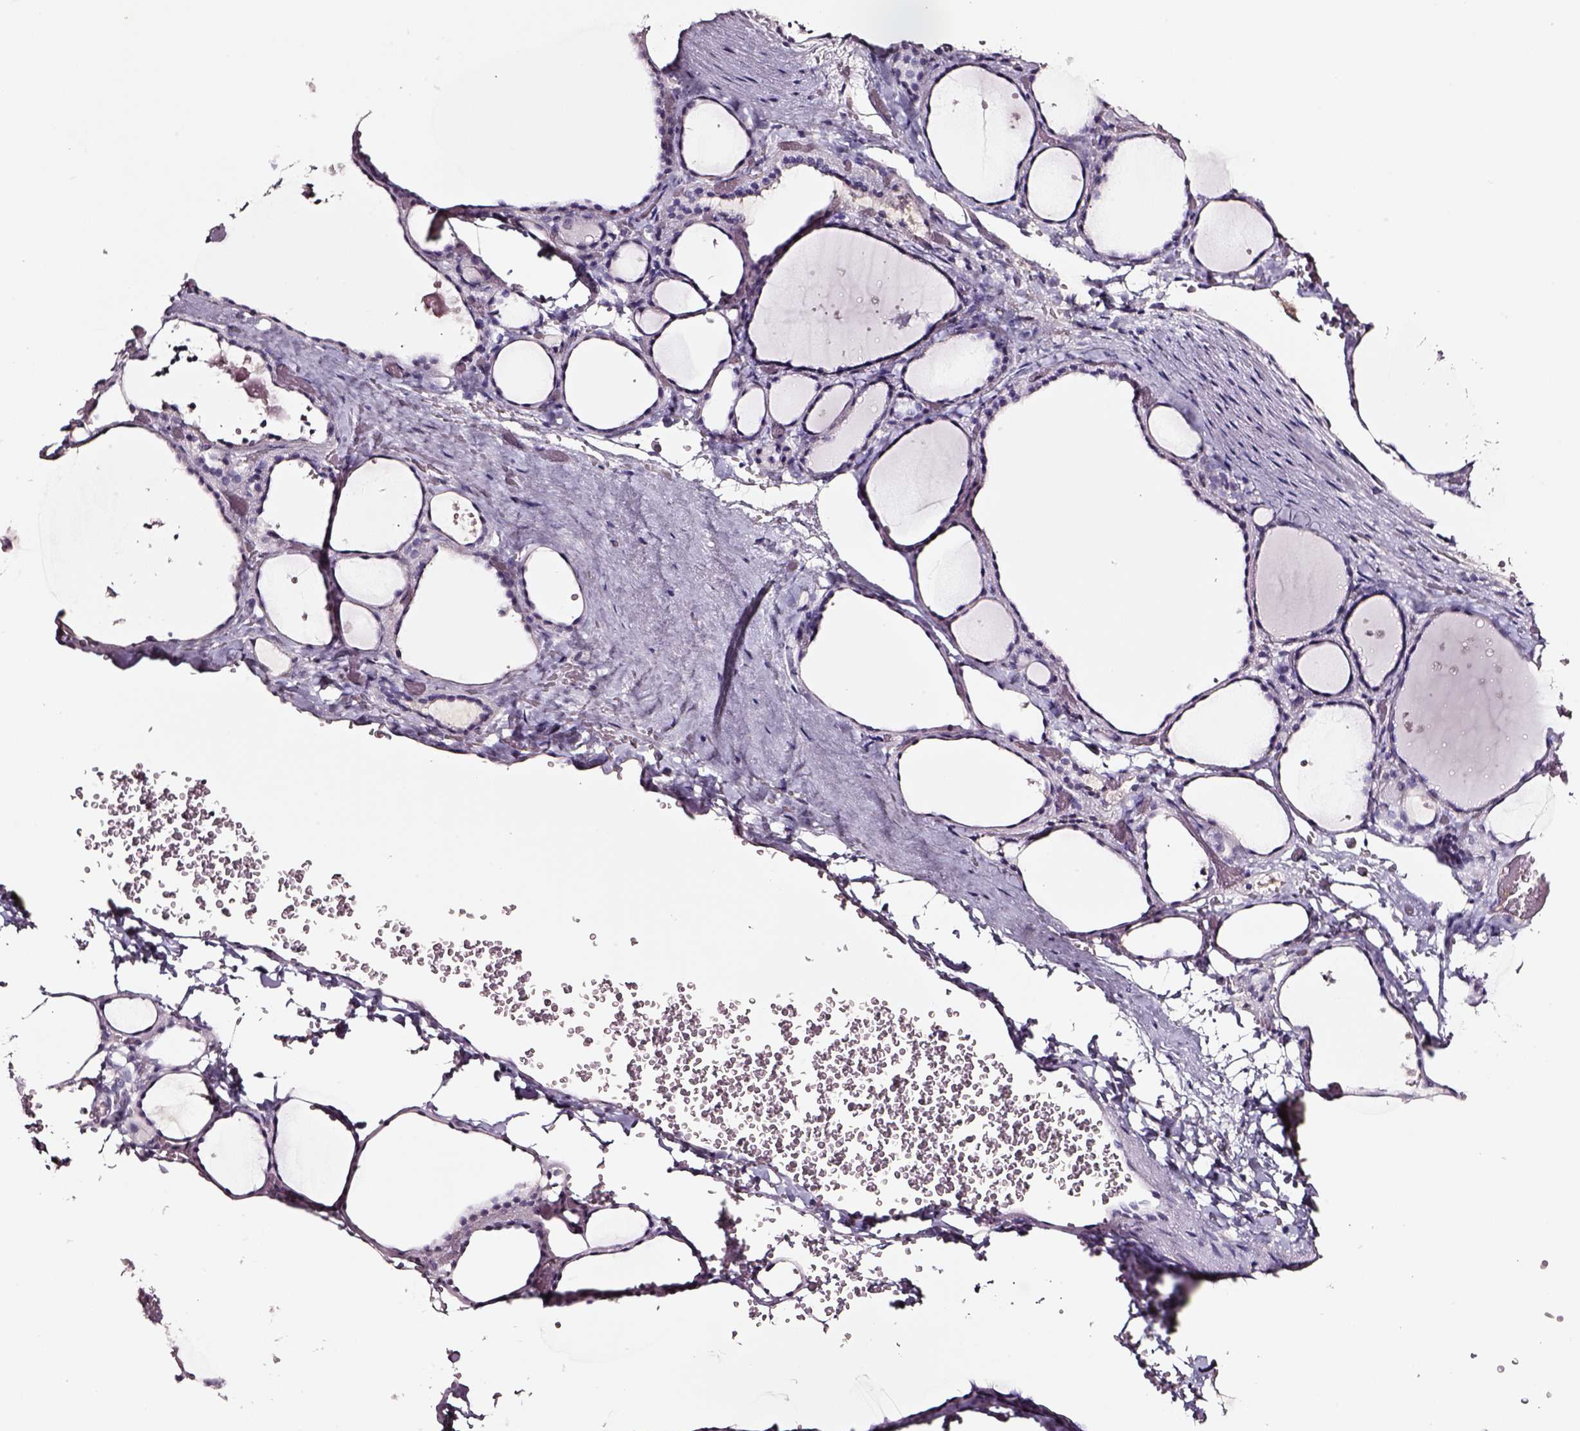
{"staining": {"intensity": "negative", "quantity": "none", "location": "none"}, "tissue": "thyroid gland", "cell_type": "Glandular cells", "image_type": "normal", "snomed": [{"axis": "morphology", "description": "Normal tissue, NOS"}, {"axis": "topography", "description": "Thyroid gland"}], "caption": "This micrograph is of normal thyroid gland stained with immunohistochemistry to label a protein in brown with the nuclei are counter-stained blue. There is no staining in glandular cells.", "gene": "SMIM17", "patient": {"sex": "female", "age": 36}}